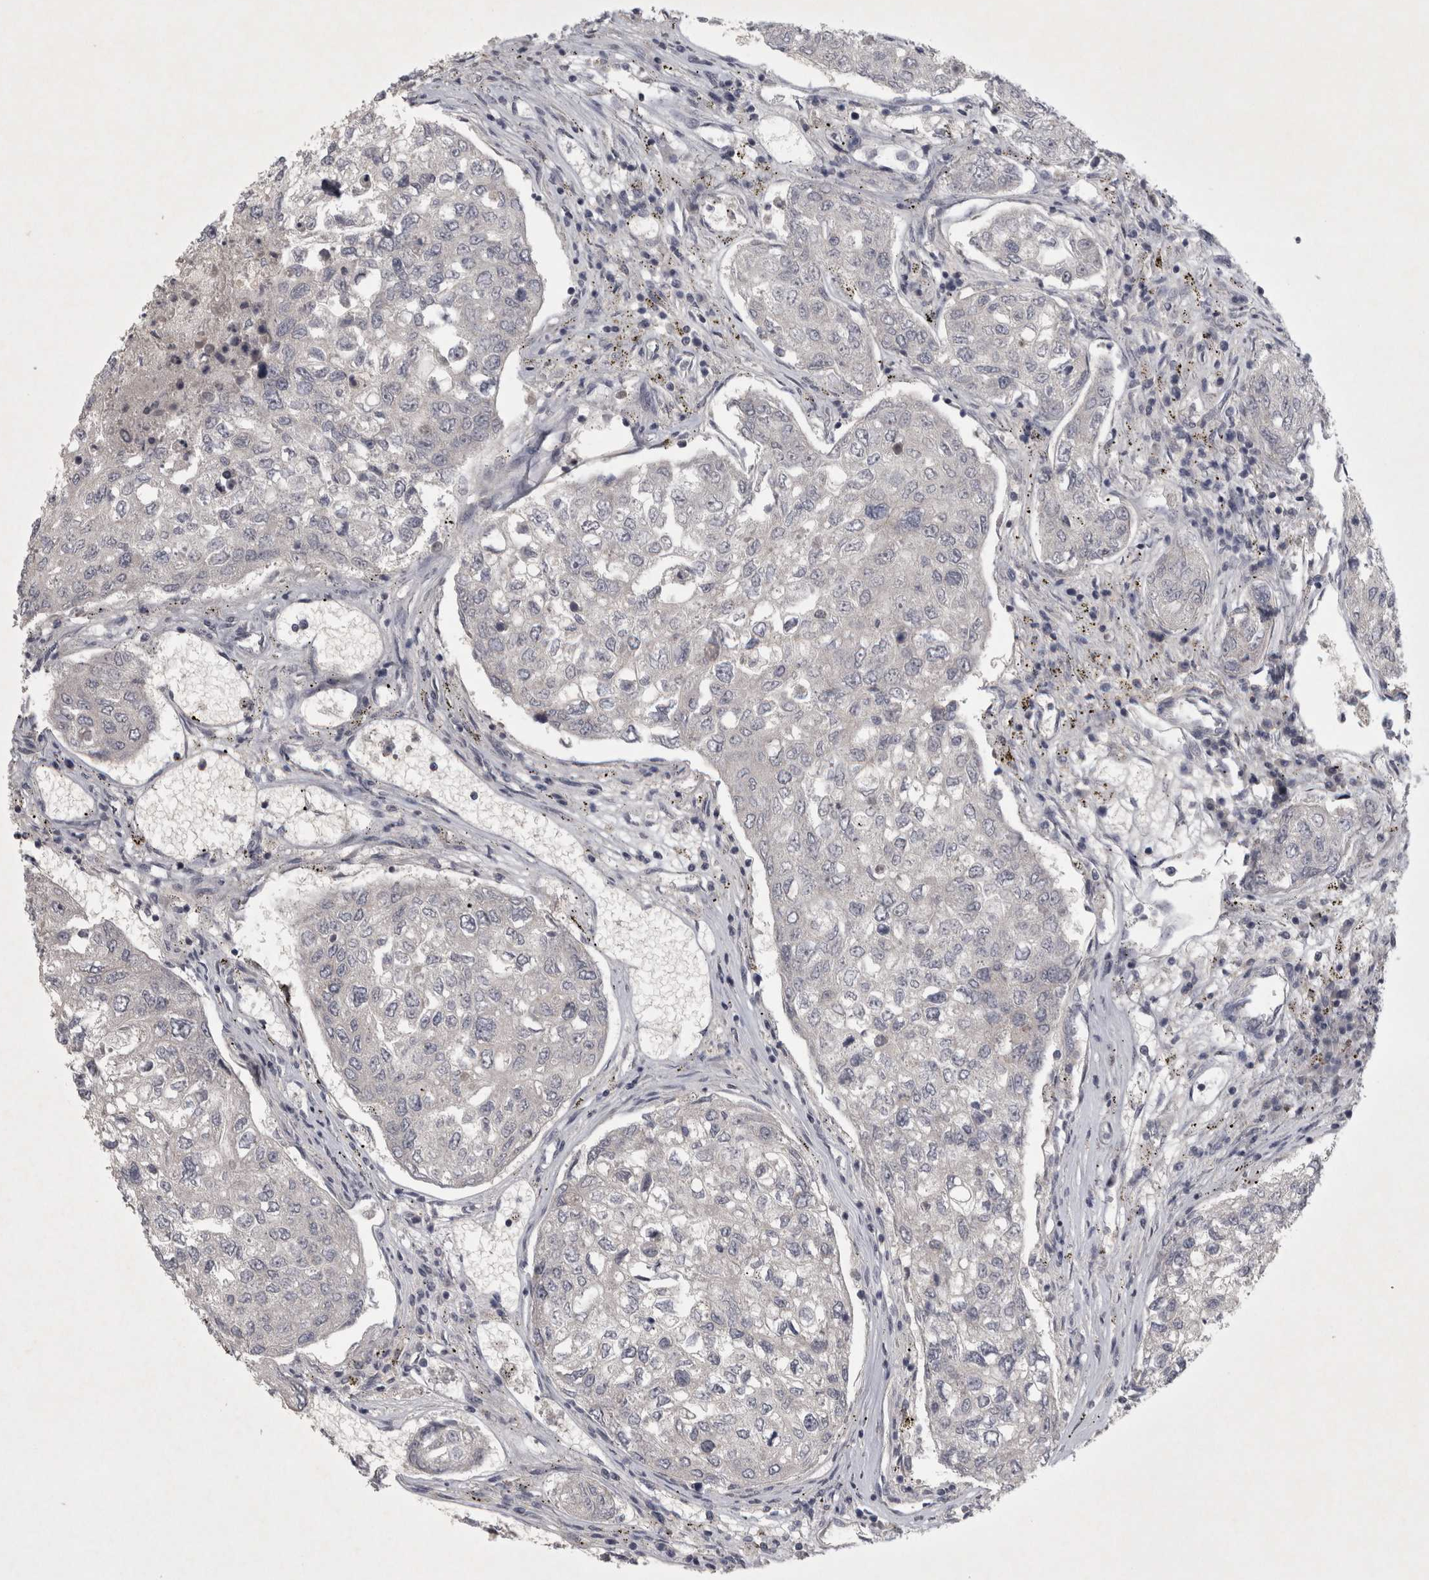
{"staining": {"intensity": "negative", "quantity": "none", "location": "none"}, "tissue": "urothelial cancer", "cell_type": "Tumor cells", "image_type": "cancer", "snomed": [{"axis": "morphology", "description": "Urothelial carcinoma, High grade"}, {"axis": "topography", "description": "Lymph node"}, {"axis": "topography", "description": "Urinary bladder"}], "caption": "A high-resolution image shows immunohistochemistry (IHC) staining of urothelial carcinoma (high-grade), which reveals no significant staining in tumor cells. (DAB immunohistochemistry with hematoxylin counter stain).", "gene": "ENPP7", "patient": {"sex": "male", "age": 51}}